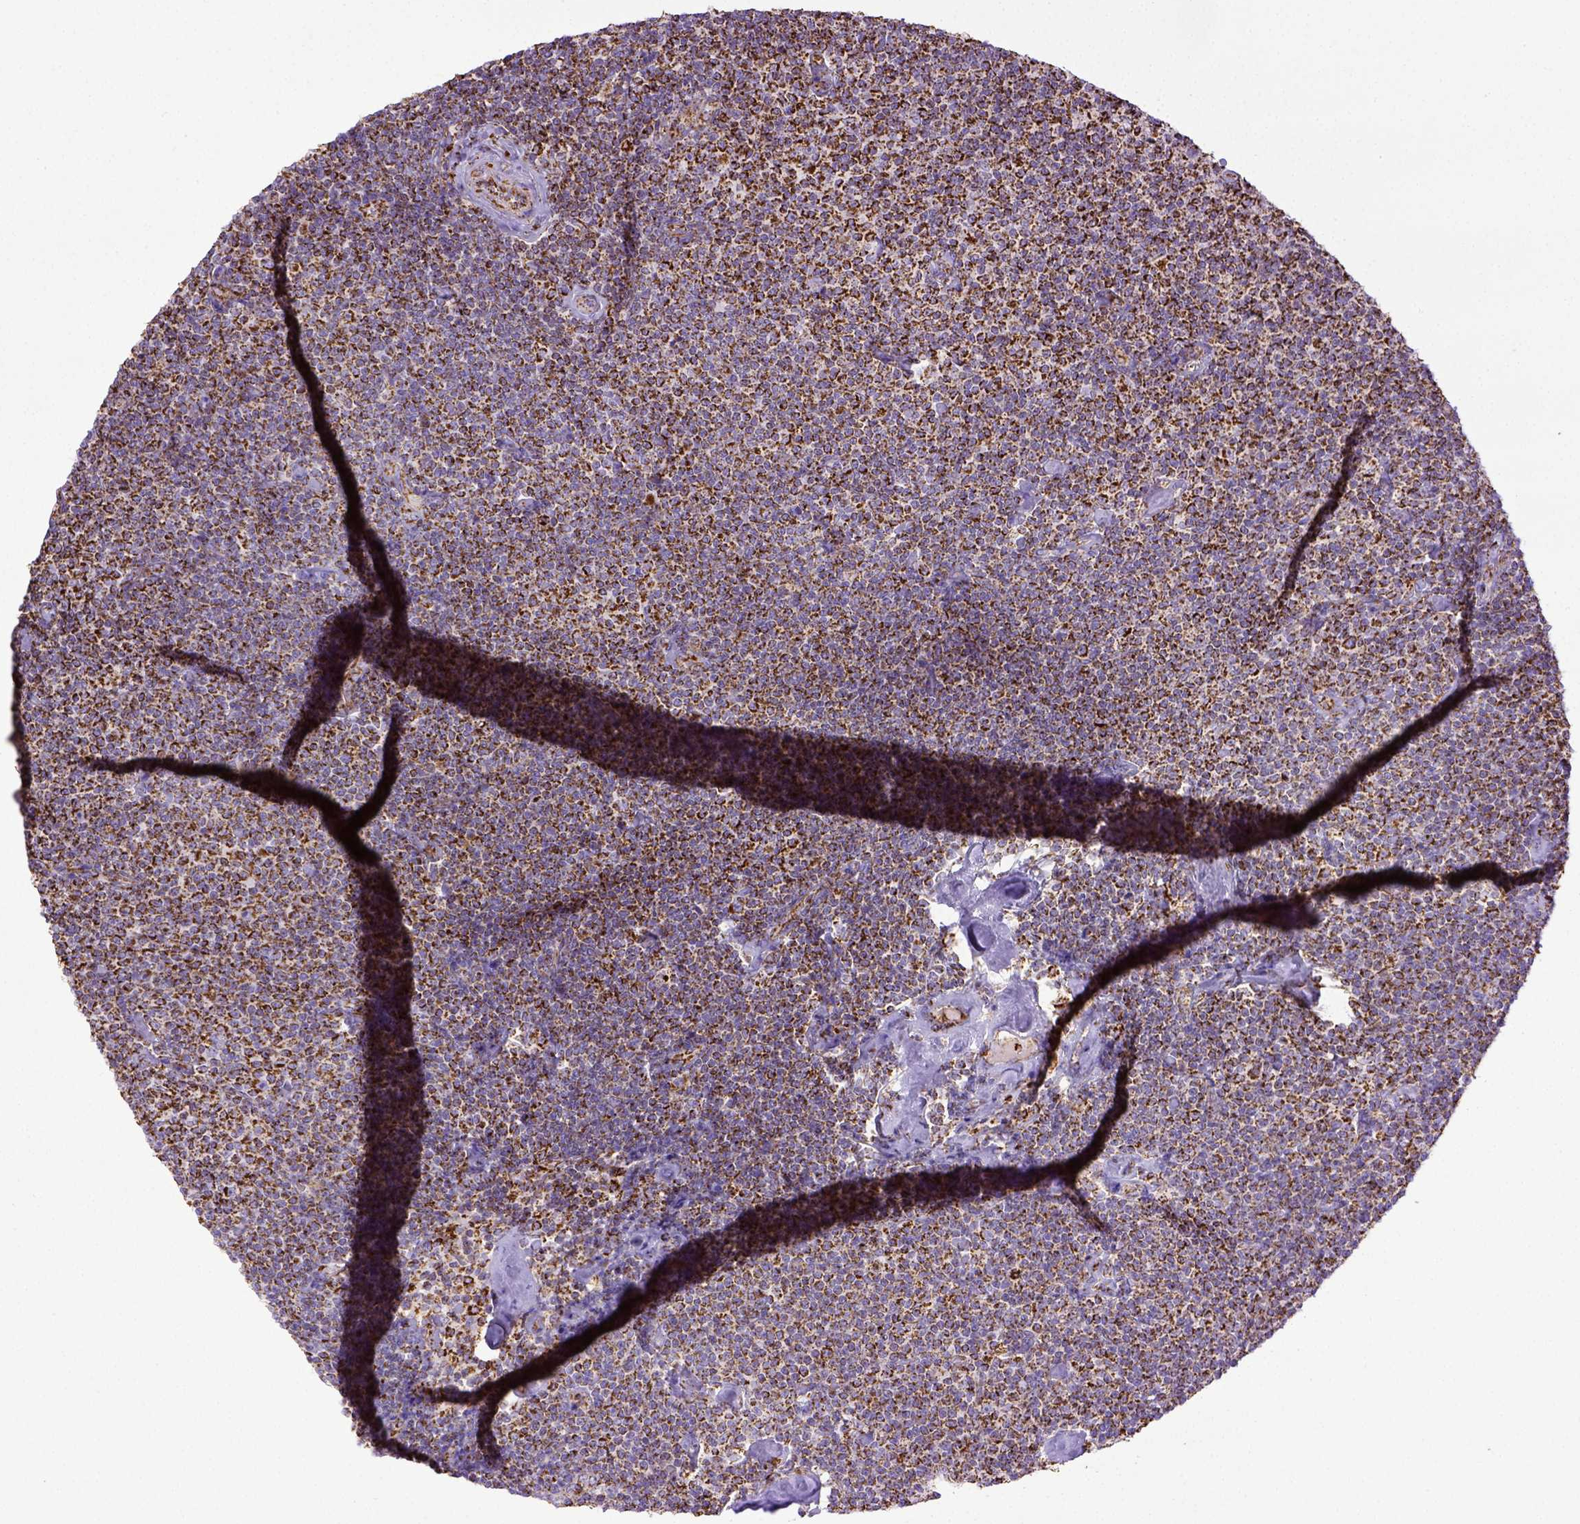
{"staining": {"intensity": "strong", "quantity": ">75%", "location": "cytoplasmic/membranous"}, "tissue": "lymphoma", "cell_type": "Tumor cells", "image_type": "cancer", "snomed": [{"axis": "morphology", "description": "Malignant lymphoma, non-Hodgkin's type, Low grade"}, {"axis": "topography", "description": "Lymph node"}], "caption": "This is a histology image of immunohistochemistry staining of lymphoma, which shows strong staining in the cytoplasmic/membranous of tumor cells.", "gene": "MT-CO1", "patient": {"sex": "male", "age": 81}}